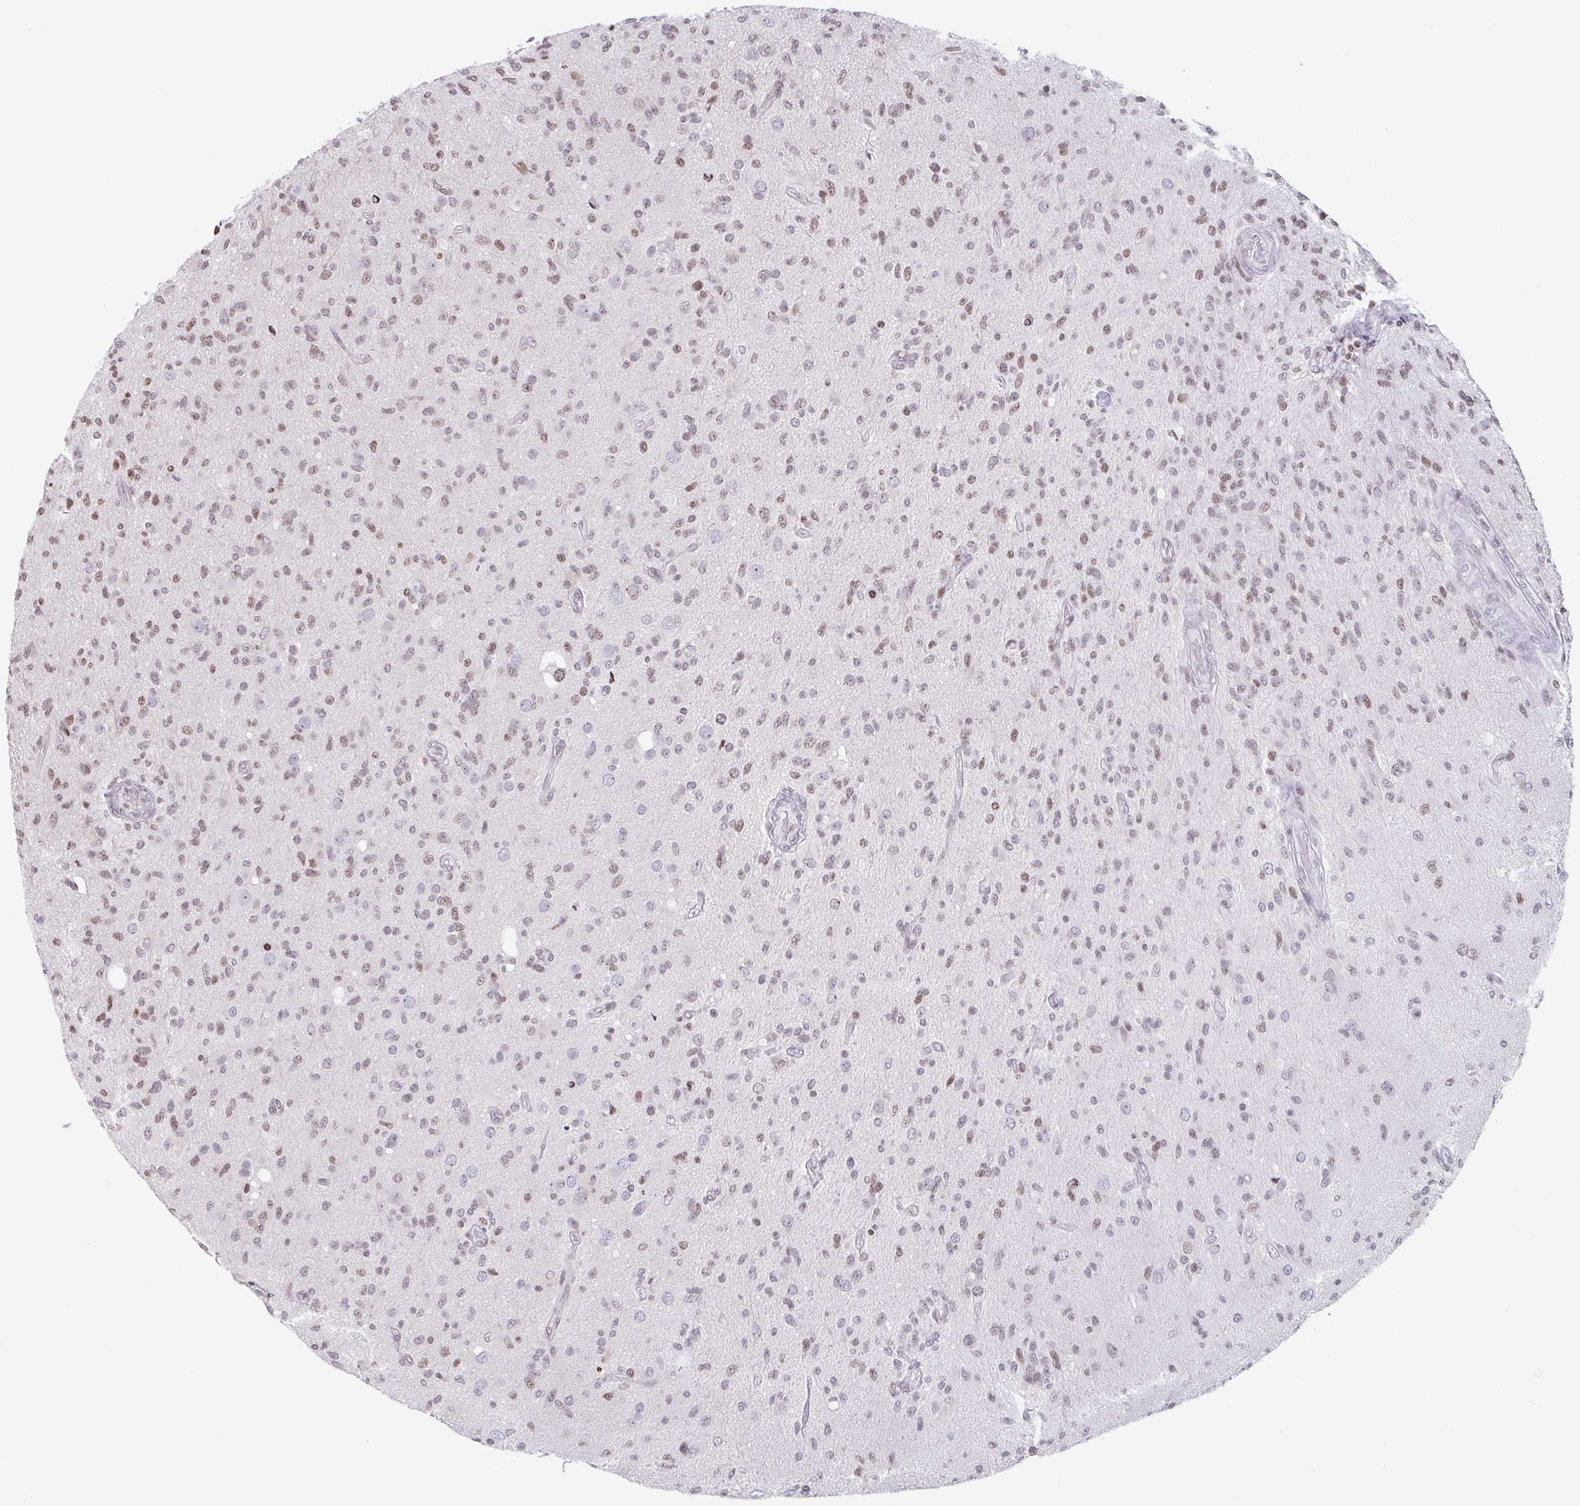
{"staining": {"intensity": "moderate", "quantity": "25%-75%", "location": "nuclear"}, "tissue": "glioma", "cell_type": "Tumor cells", "image_type": "cancer", "snomed": [{"axis": "morphology", "description": "Glioma, malignant, High grade"}, {"axis": "topography", "description": "Brain"}], "caption": "A micrograph showing moderate nuclear staining in approximately 25%-75% of tumor cells in malignant high-grade glioma, as visualized by brown immunohistochemical staining.", "gene": "NOL6", "patient": {"sex": "female", "age": 67}}